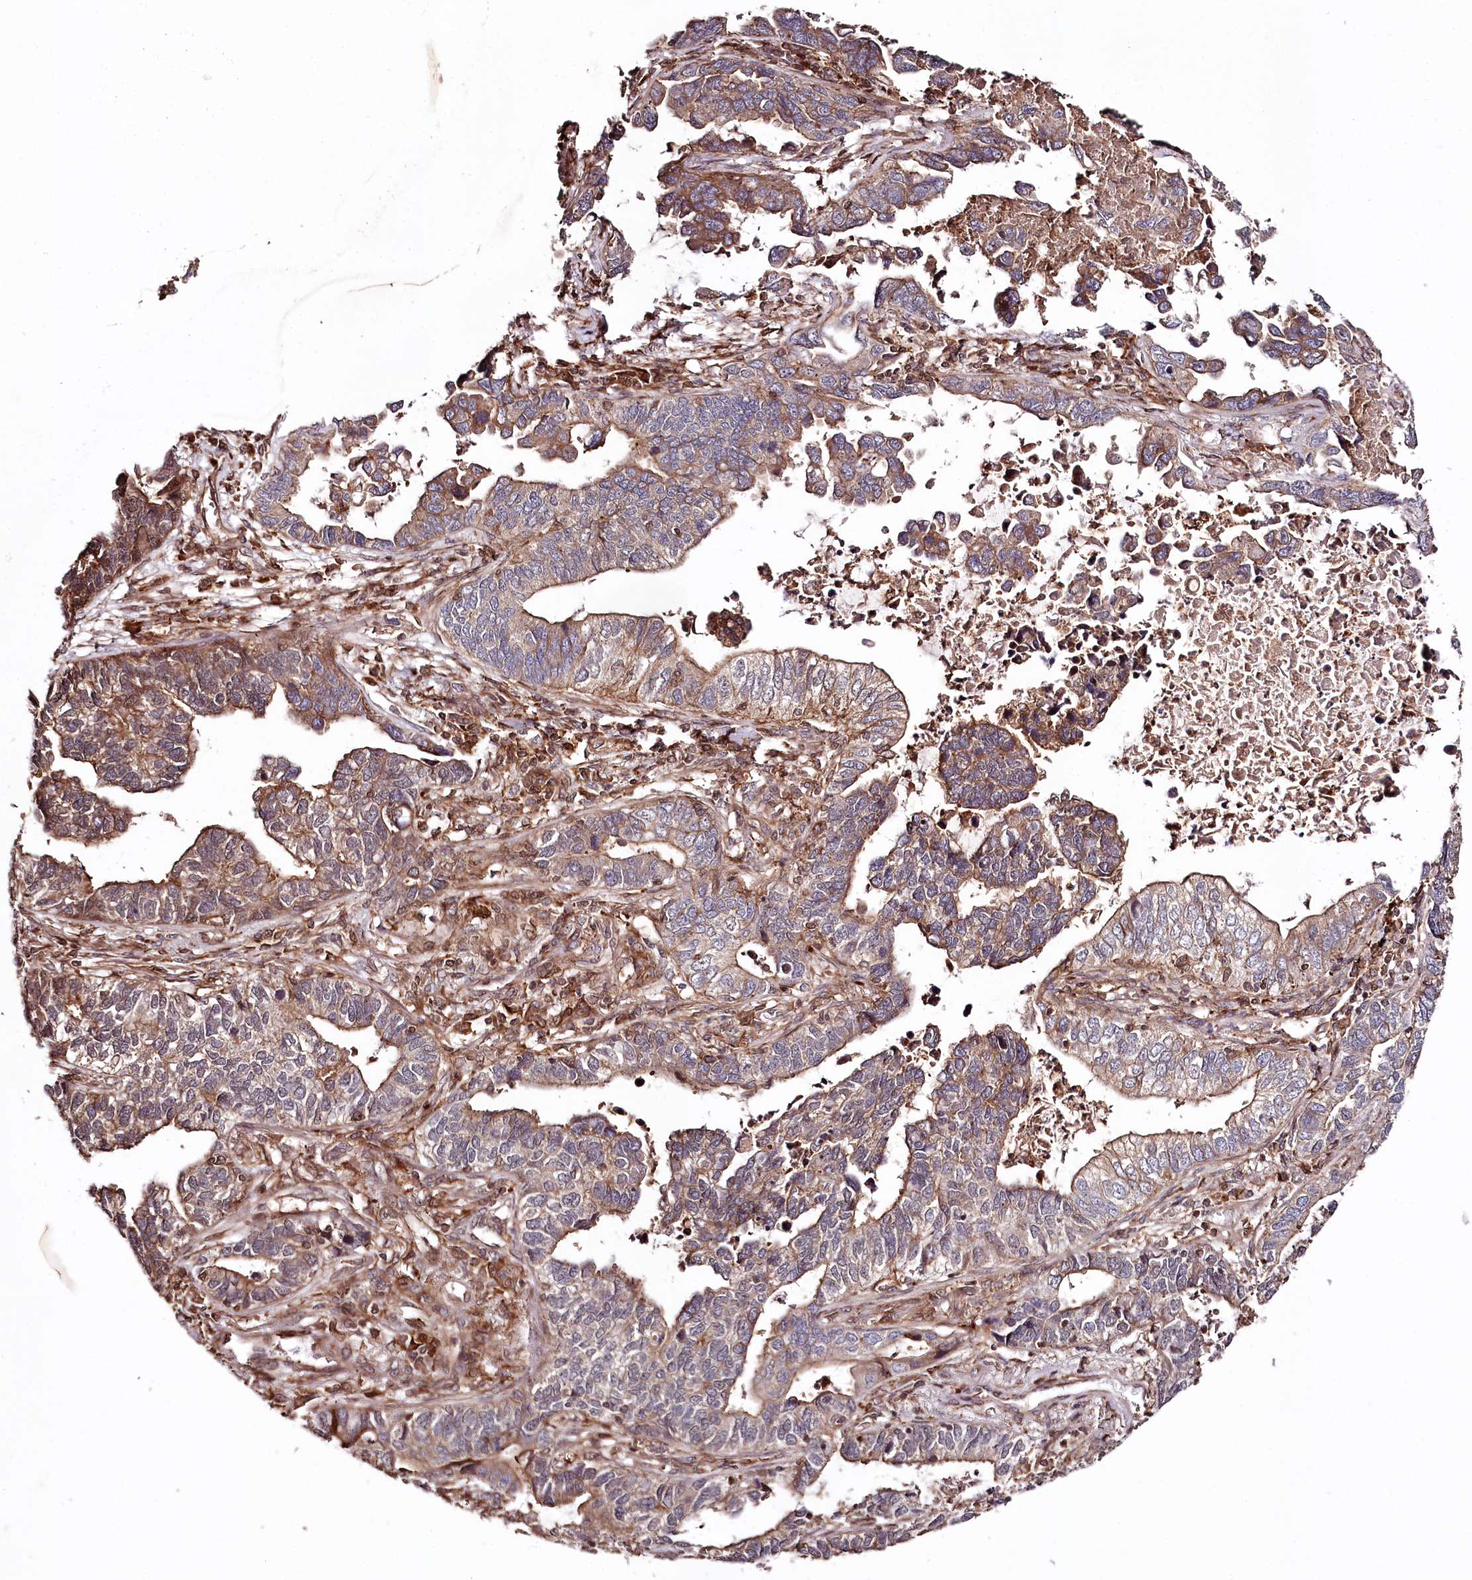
{"staining": {"intensity": "moderate", "quantity": ">75%", "location": "cytoplasmic/membranous"}, "tissue": "lung cancer", "cell_type": "Tumor cells", "image_type": "cancer", "snomed": [{"axis": "morphology", "description": "Adenocarcinoma, NOS"}, {"axis": "topography", "description": "Lung"}], "caption": "Lung cancer stained with a brown dye reveals moderate cytoplasmic/membranous positive positivity in about >75% of tumor cells.", "gene": "KIF14", "patient": {"sex": "male", "age": 67}}